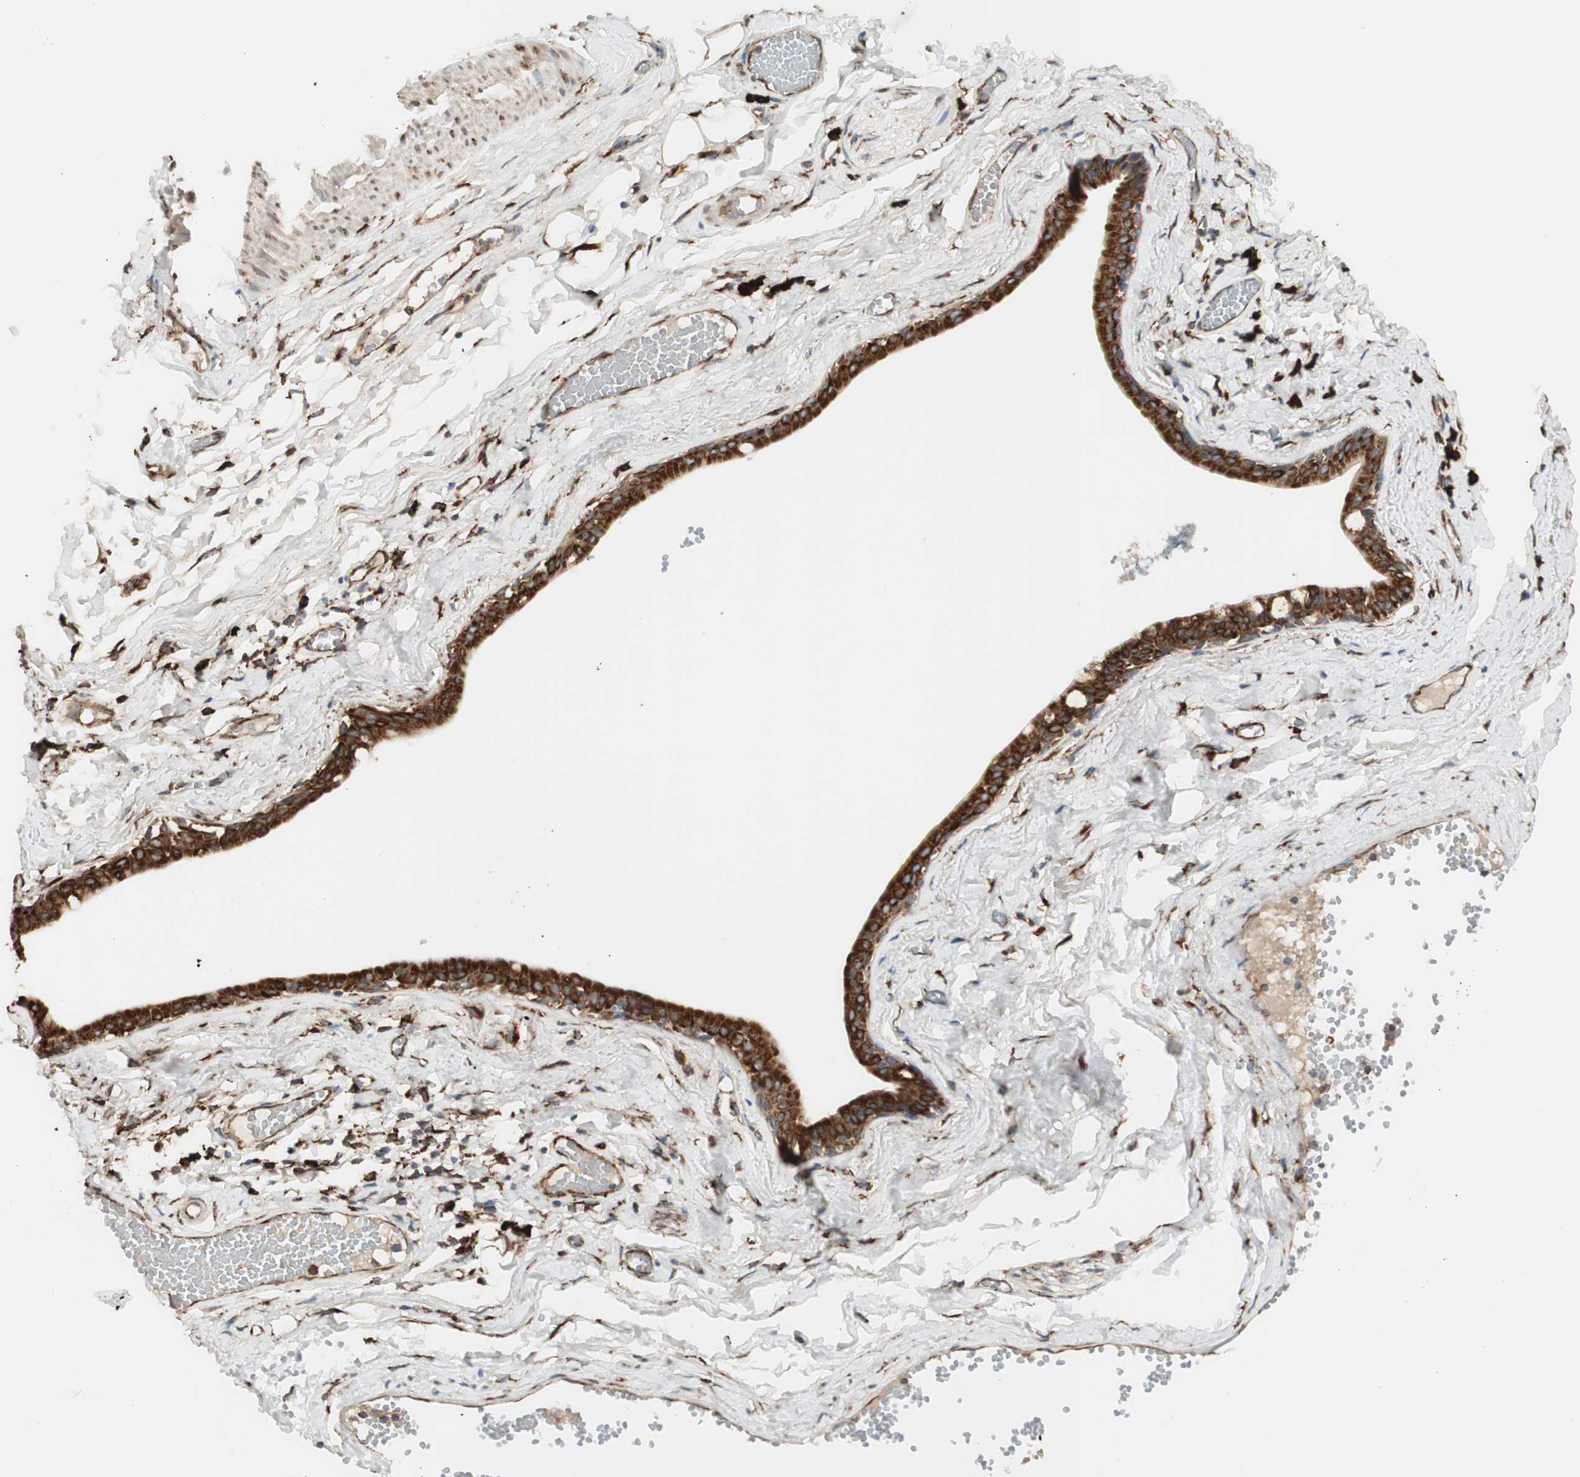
{"staining": {"intensity": "moderate", "quantity": ">75%", "location": "cytoplasmic/membranous"}, "tissue": "adipose tissue", "cell_type": "Adipocytes", "image_type": "normal", "snomed": [{"axis": "morphology", "description": "Normal tissue, NOS"}, {"axis": "morphology", "description": "Inflammation, NOS"}, {"axis": "topography", "description": "Vascular tissue"}, {"axis": "topography", "description": "Salivary gland"}], "caption": "Immunohistochemistry (DAB (3,3'-diaminobenzidine)) staining of normal human adipose tissue exhibits moderate cytoplasmic/membranous protein expression in about >75% of adipocytes.", "gene": "RRBP1", "patient": {"sex": "female", "age": 75}}